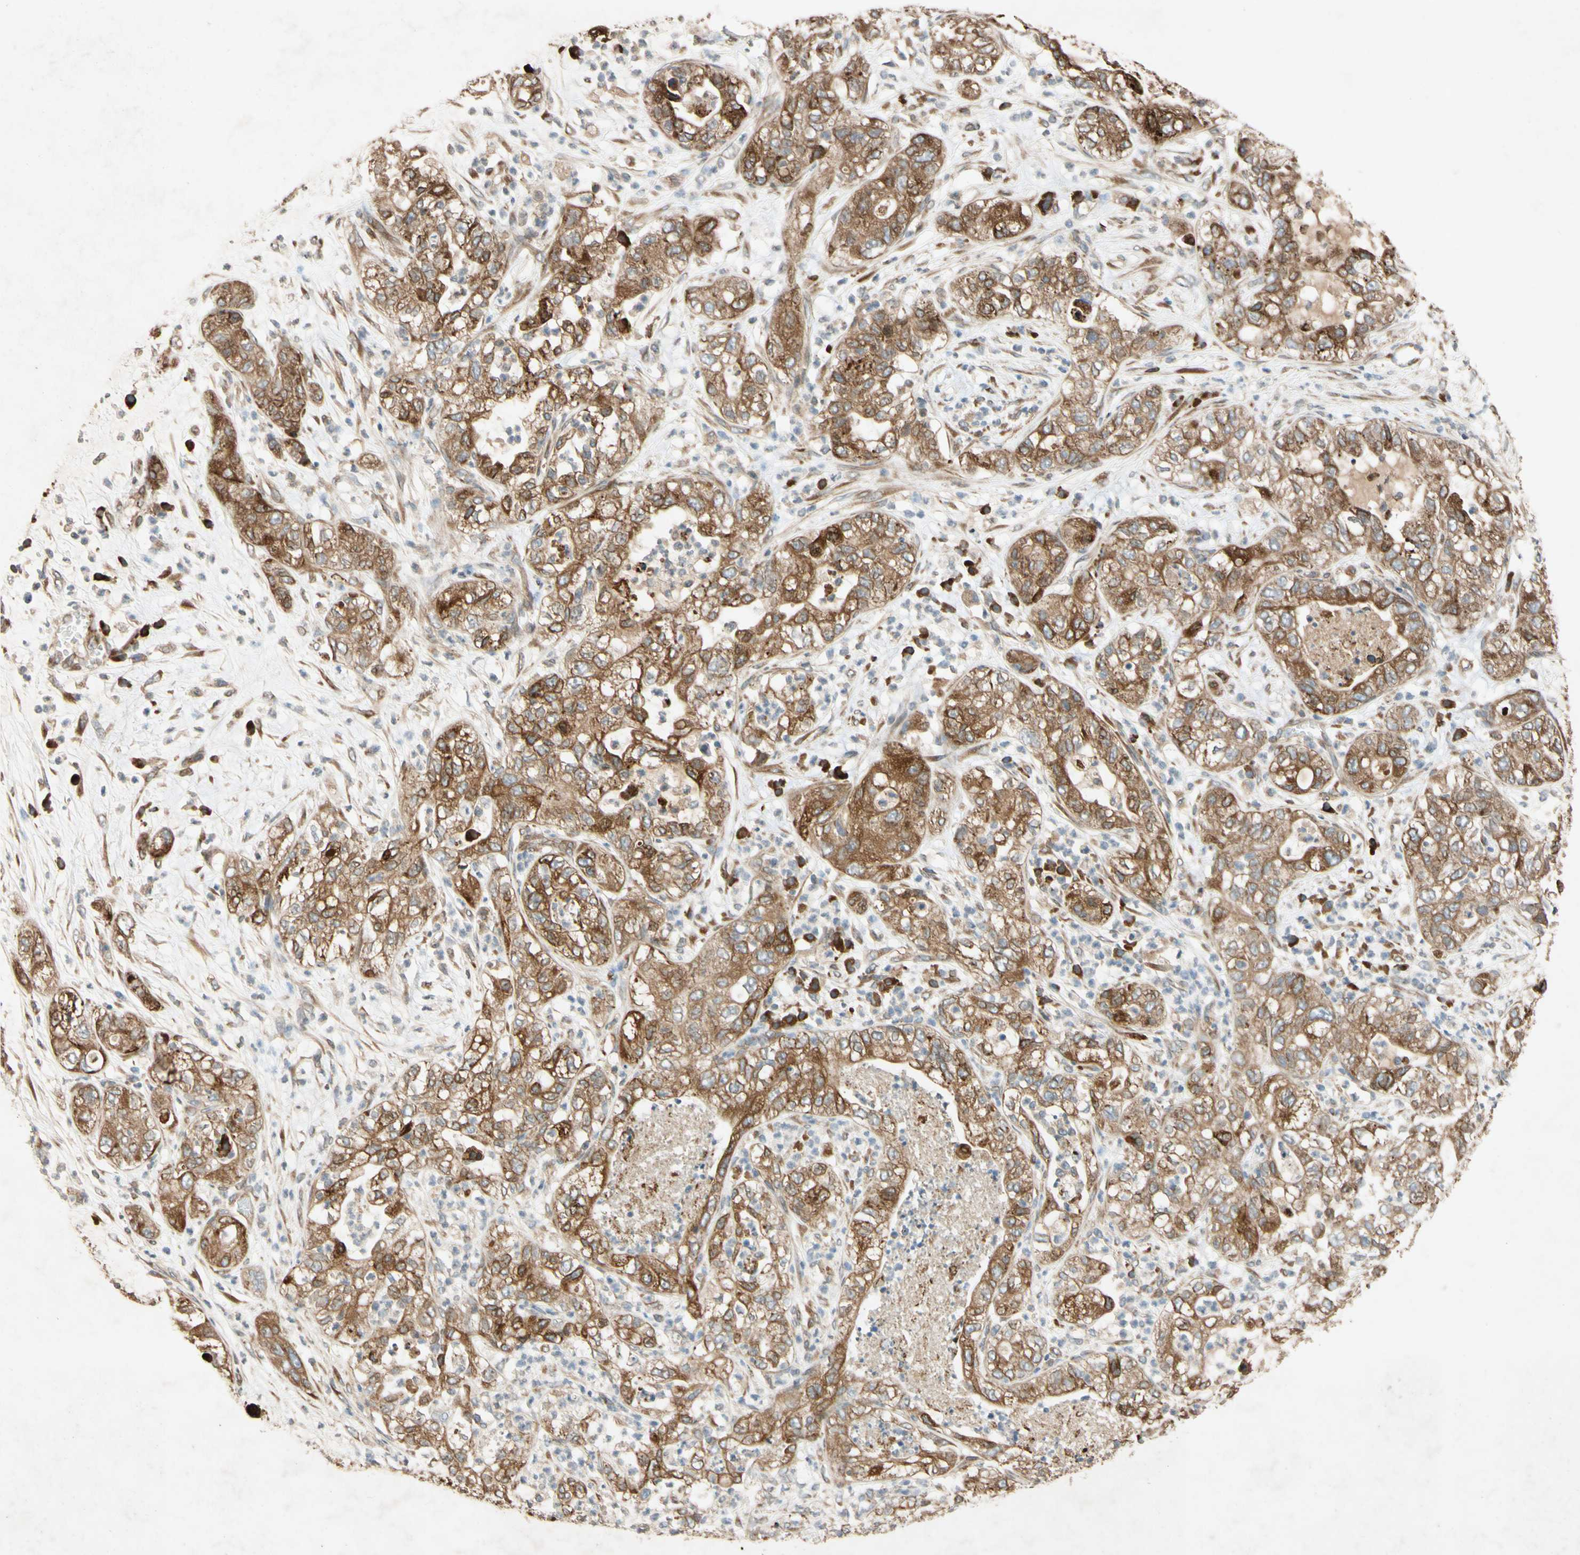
{"staining": {"intensity": "moderate", "quantity": ">75%", "location": "cytoplasmic/membranous,nuclear"}, "tissue": "pancreatic cancer", "cell_type": "Tumor cells", "image_type": "cancer", "snomed": [{"axis": "morphology", "description": "Adenocarcinoma, NOS"}, {"axis": "topography", "description": "Pancreas"}], "caption": "Pancreatic adenocarcinoma was stained to show a protein in brown. There is medium levels of moderate cytoplasmic/membranous and nuclear expression in approximately >75% of tumor cells.", "gene": "PTPRU", "patient": {"sex": "female", "age": 78}}